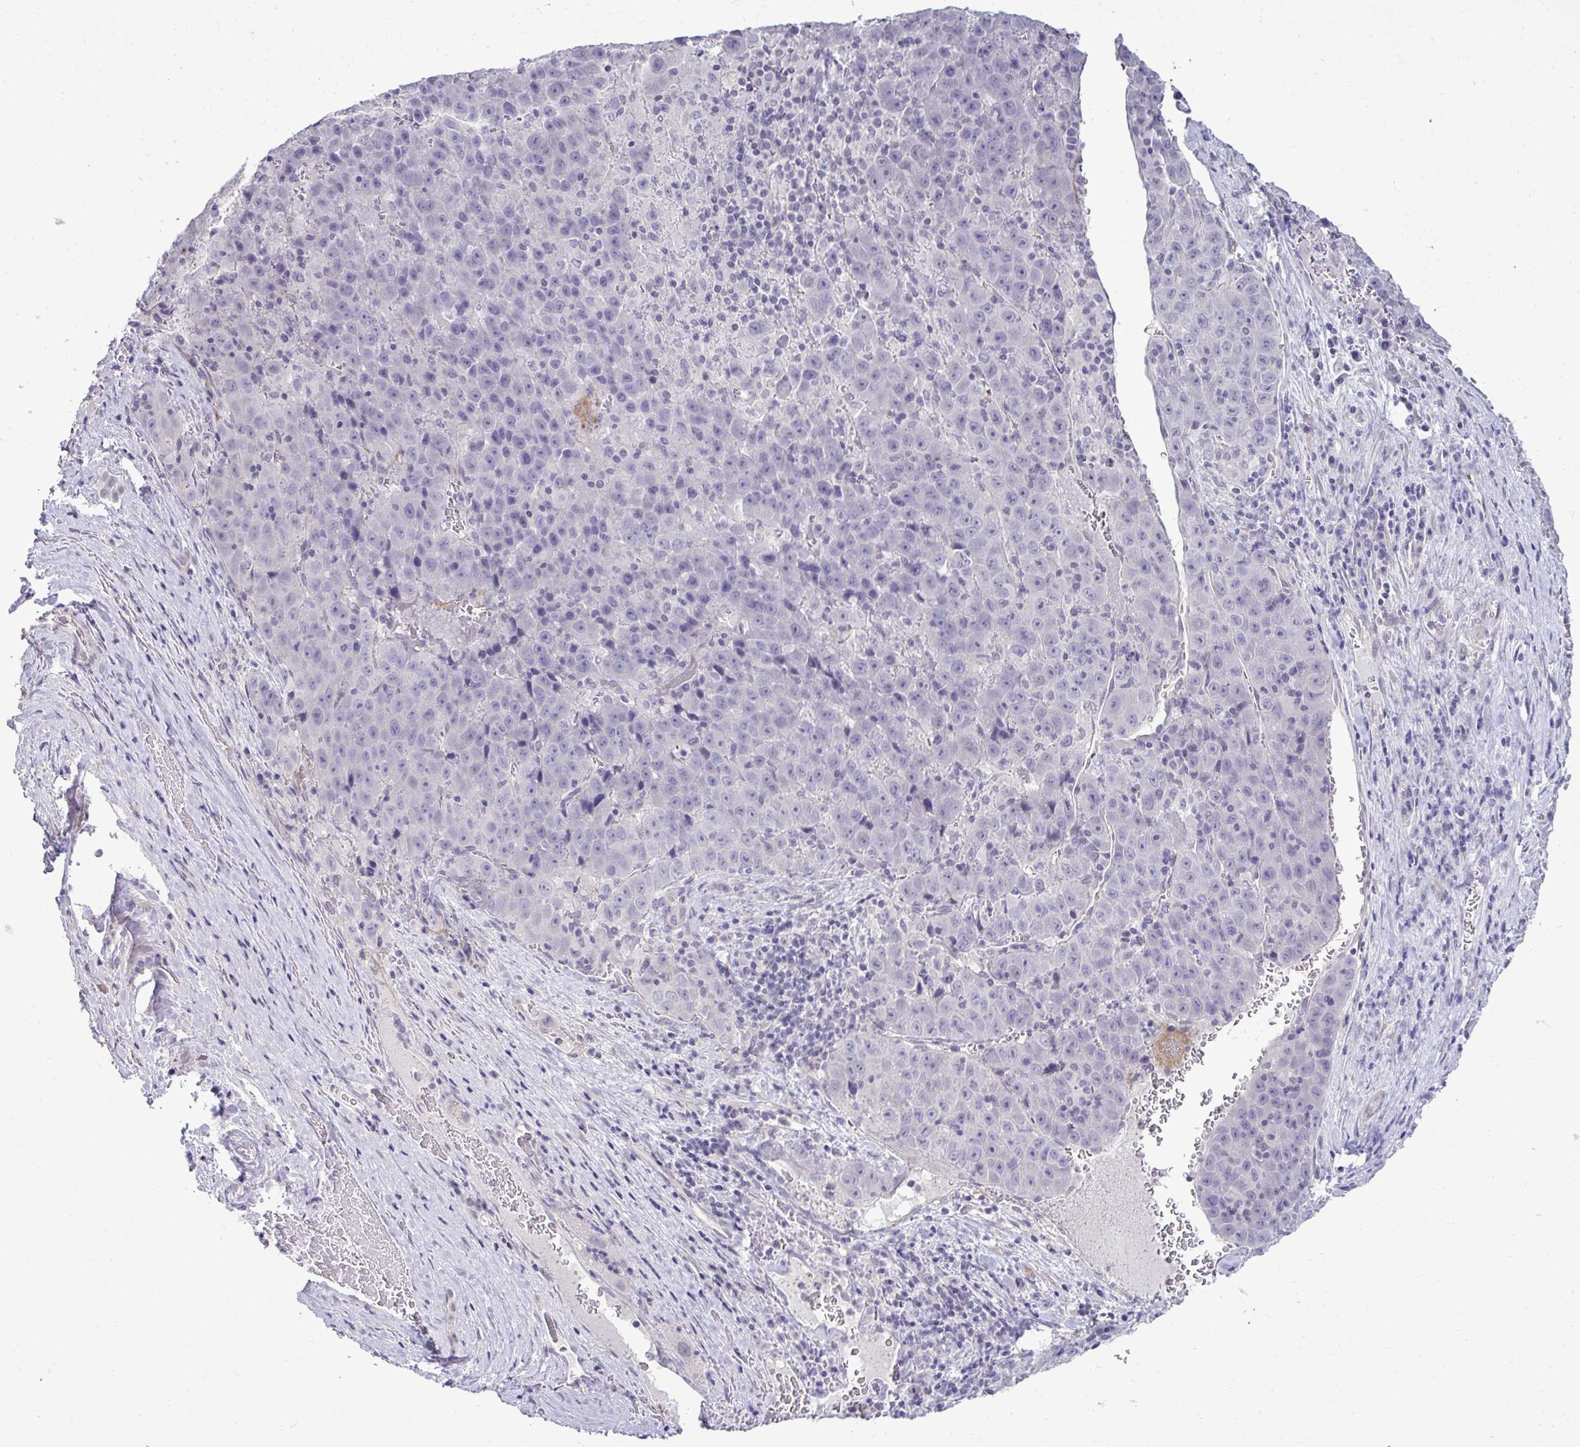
{"staining": {"intensity": "negative", "quantity": "none", "location": "none"}, "tissue": "liver cancer", "cell_type": "Tumor cells", "image_type": "cancer", "snomed": [{"axis": "morphology", "description": "Carcinoma, Hepatocellular, NOS"}, {"axis": "topography", "description": "Liver"}], "caption": "Tumor cells are negative for protein expression in human liver cancer.", "gene": "SLC30A3", "patient": {"sex": "female", "age": 53}}